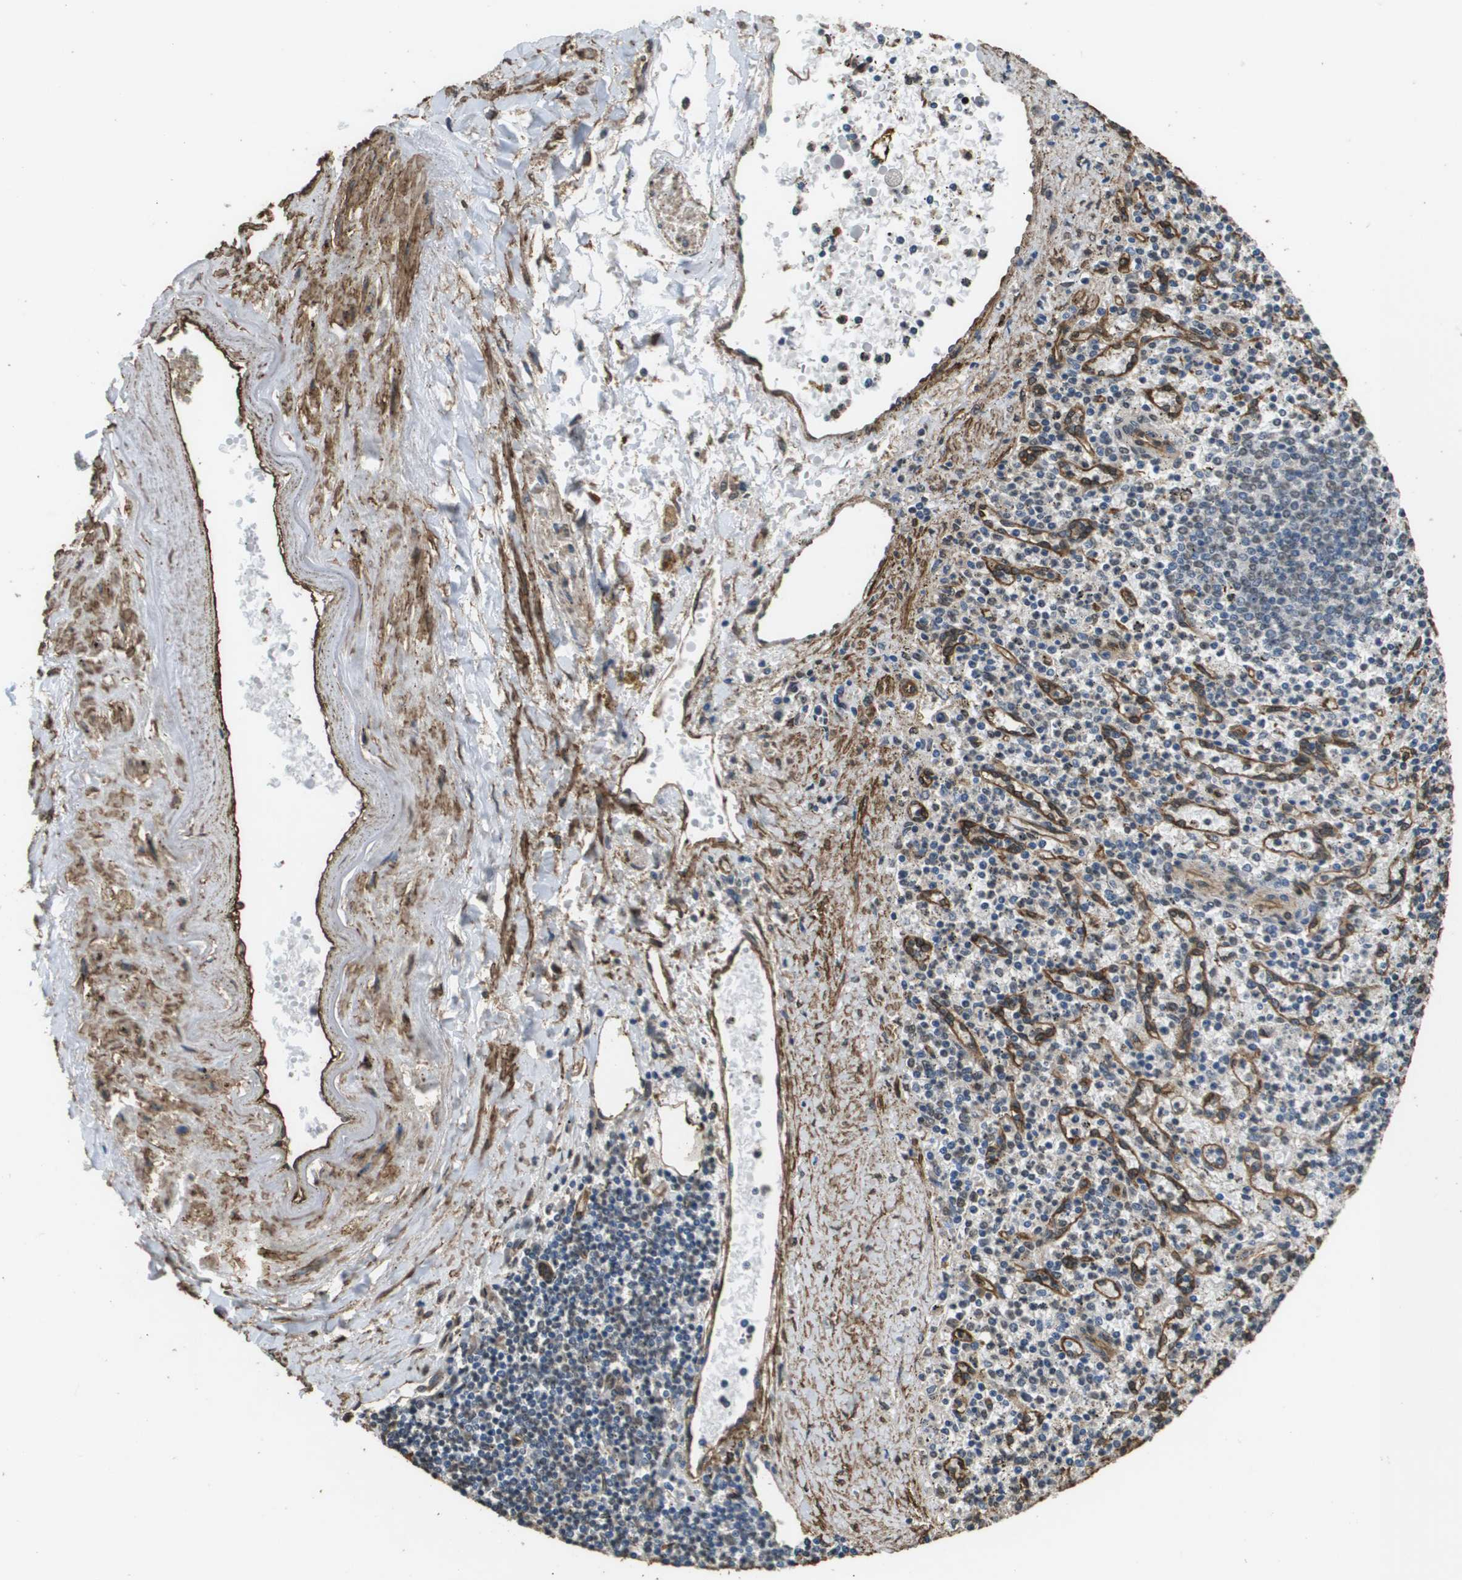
{"staining": {"intensity": "weak", "quantity": "<25%", "location": "cytoplasmic/membranous,nuclear"}, "tissue": "spleen", "cell_type": "Cells in red pulp", "image_type": "normal", "snomed": [{"axis": "morphology", "description": "Normal tissue, NOS"}, {"axis": "topography", "description": "Spleen"}], "caption": "DAB (3,3'-diaminobenzidine) immunohistochemical staining of unremarkable spleen demonstrates no significant staining in cells in red pulp. The staining was performed using DAB to visualize the protein expression in brown, while the nuclei were stained in blue with hematoxylin (Magnification: 20x).", "gene": "AAMP", "patient": {"sex": "male", "age": 72}}